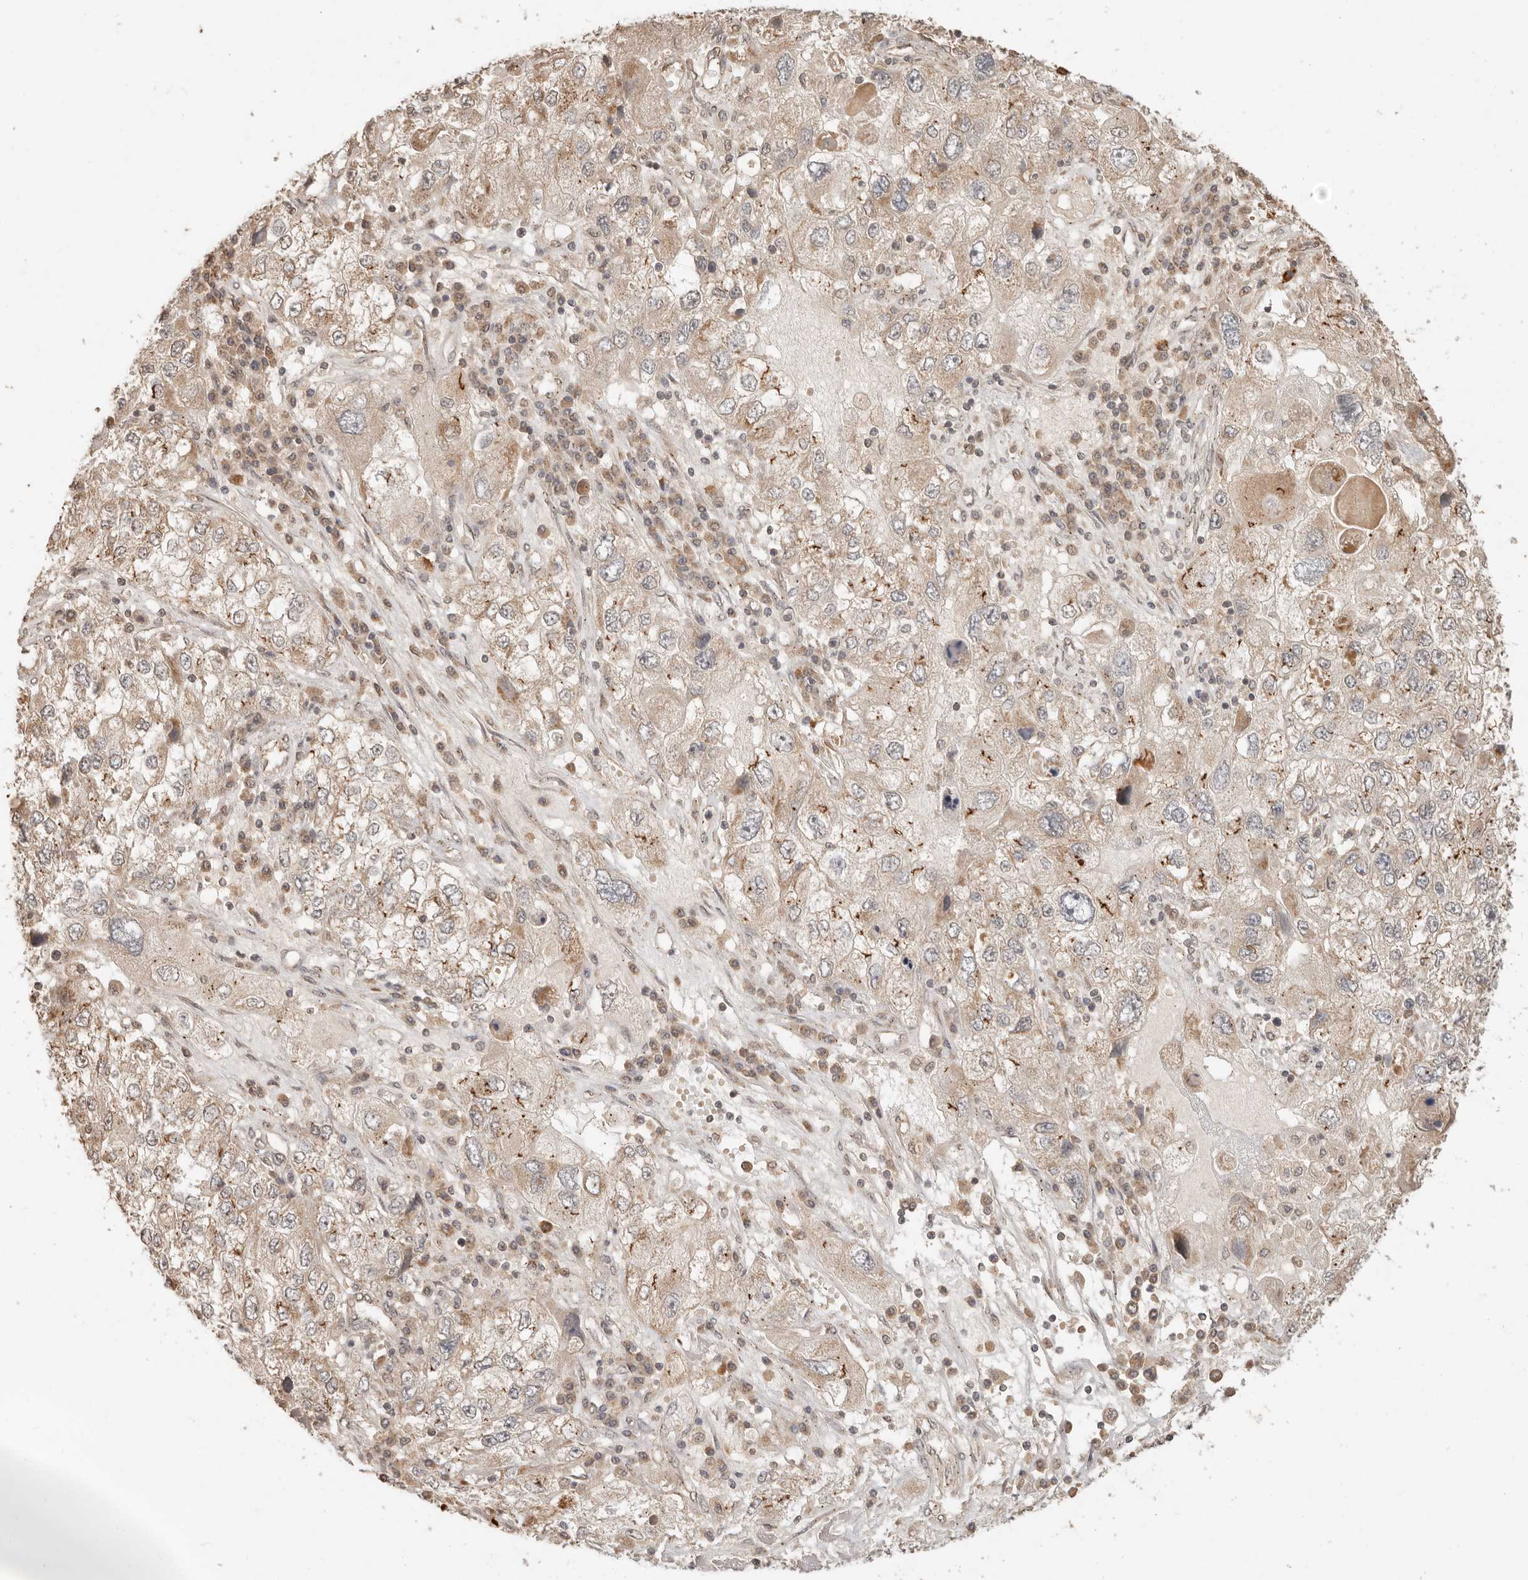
{"staining": {"intensity": "weak", "quantity": ">75%", "location": "cytoplasmic/membranous"}, "tissue": "endometrial cancer", "cell_type": "Tumor cells", "image_type": "cancer", "snomed": [{"axis": "morphology", "description": "Adenocarcinoma, NOS"}, {"axis": "topography", "description": "Endometrium"}], "caption": "Immunohistochemistry (IHC) histopathology image of endometrial cancer (adenocarcinoma) stained for a protein (brown), which exhibits low levels of weak cytoplasmic/membranous staining in approximately >75% of tumor cells.", "gene": "LMO4", "patient": {"sex": "female", "age": 49}}